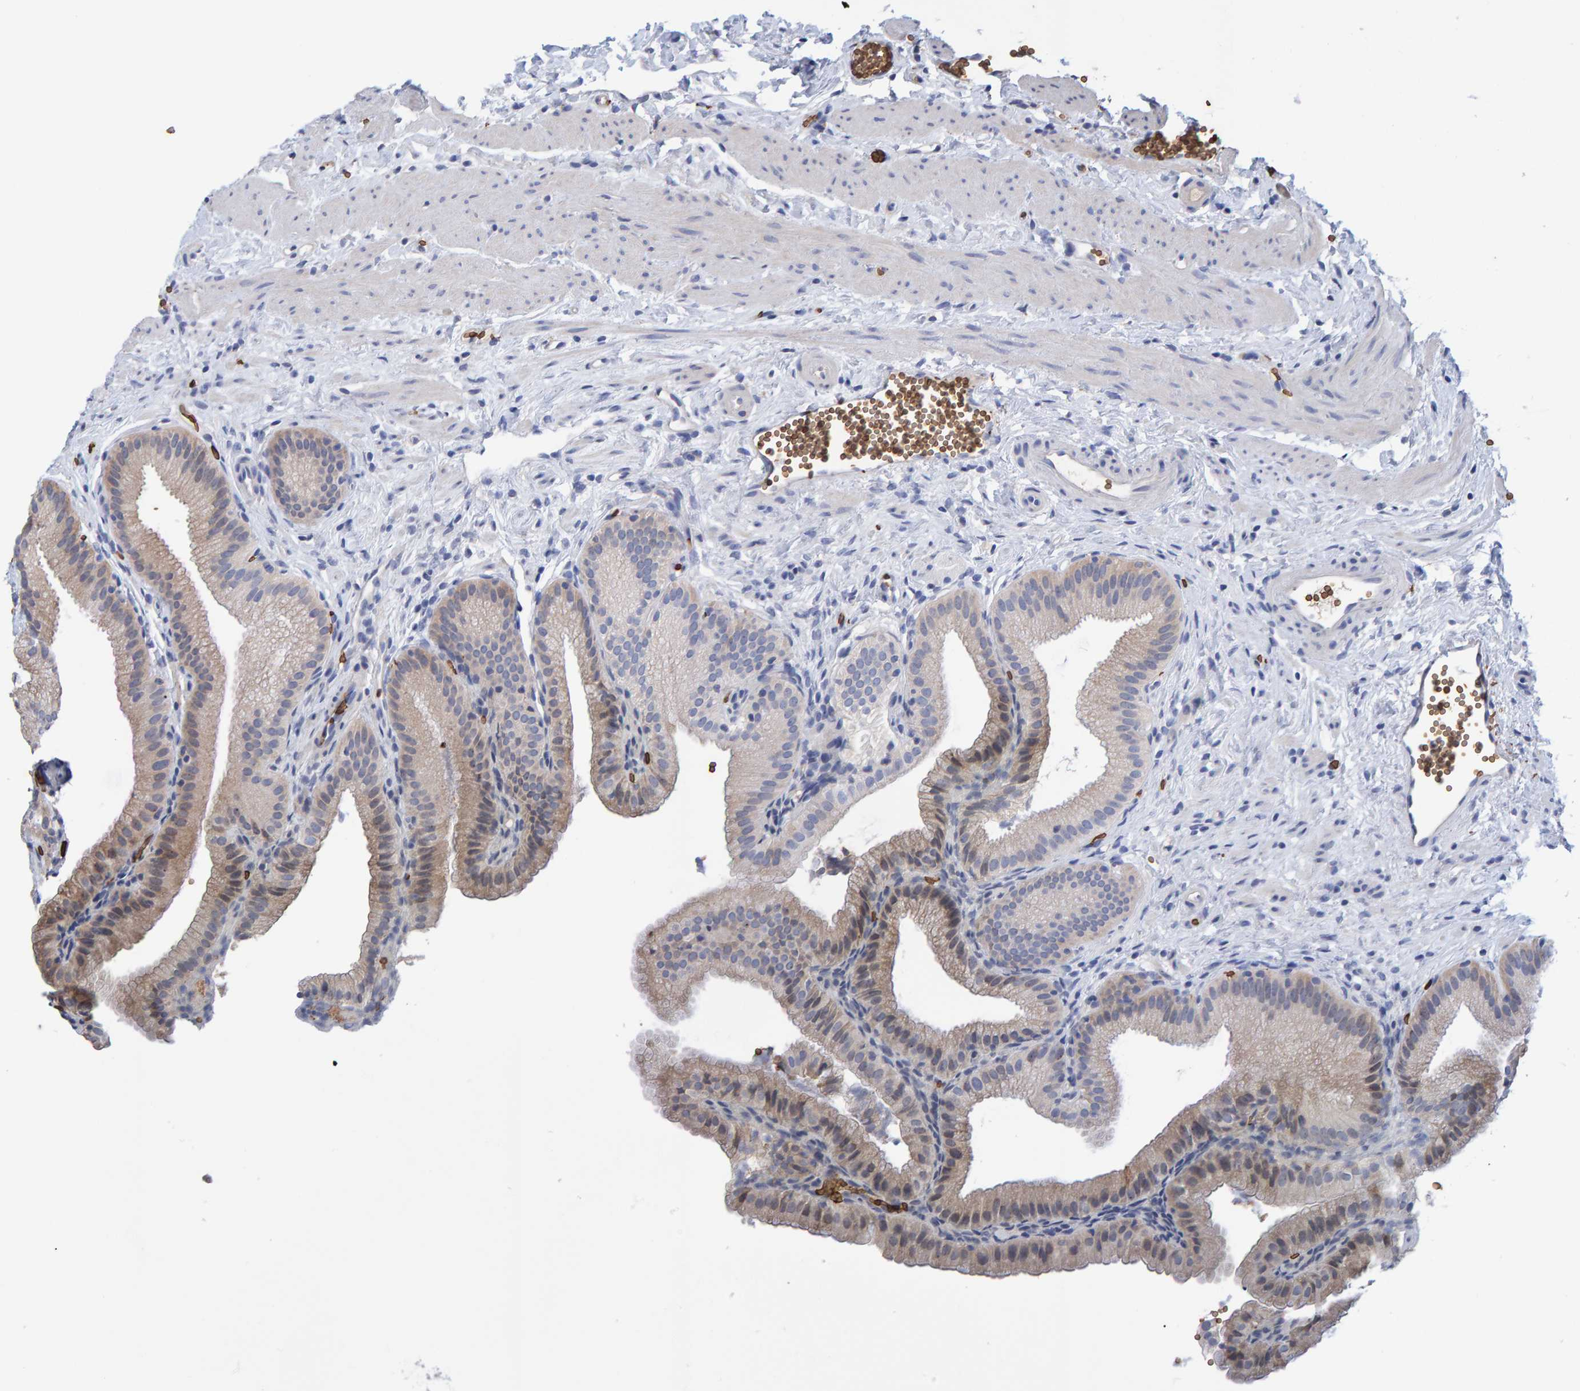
{"staining": {"intensity": "weak", "quantity": ">75%", "location": "cytoplasmic/membranous"}, "tissue": "gallbladder", "cell_type": "Glandular cells", "image_type": "normal", "snomed": [{"axis": "morphology", "description": "Normal tissue, NOS"}, {"axis": "topography", "description": "Gallbladder"}], "caption": "A brown stain labels weak cytoplasmic/membranous positivity of a protein in glandular cells of benign human gallbladder.", "gene": "VPS9D1", "patient": {"sex": "male", "age": 38}}